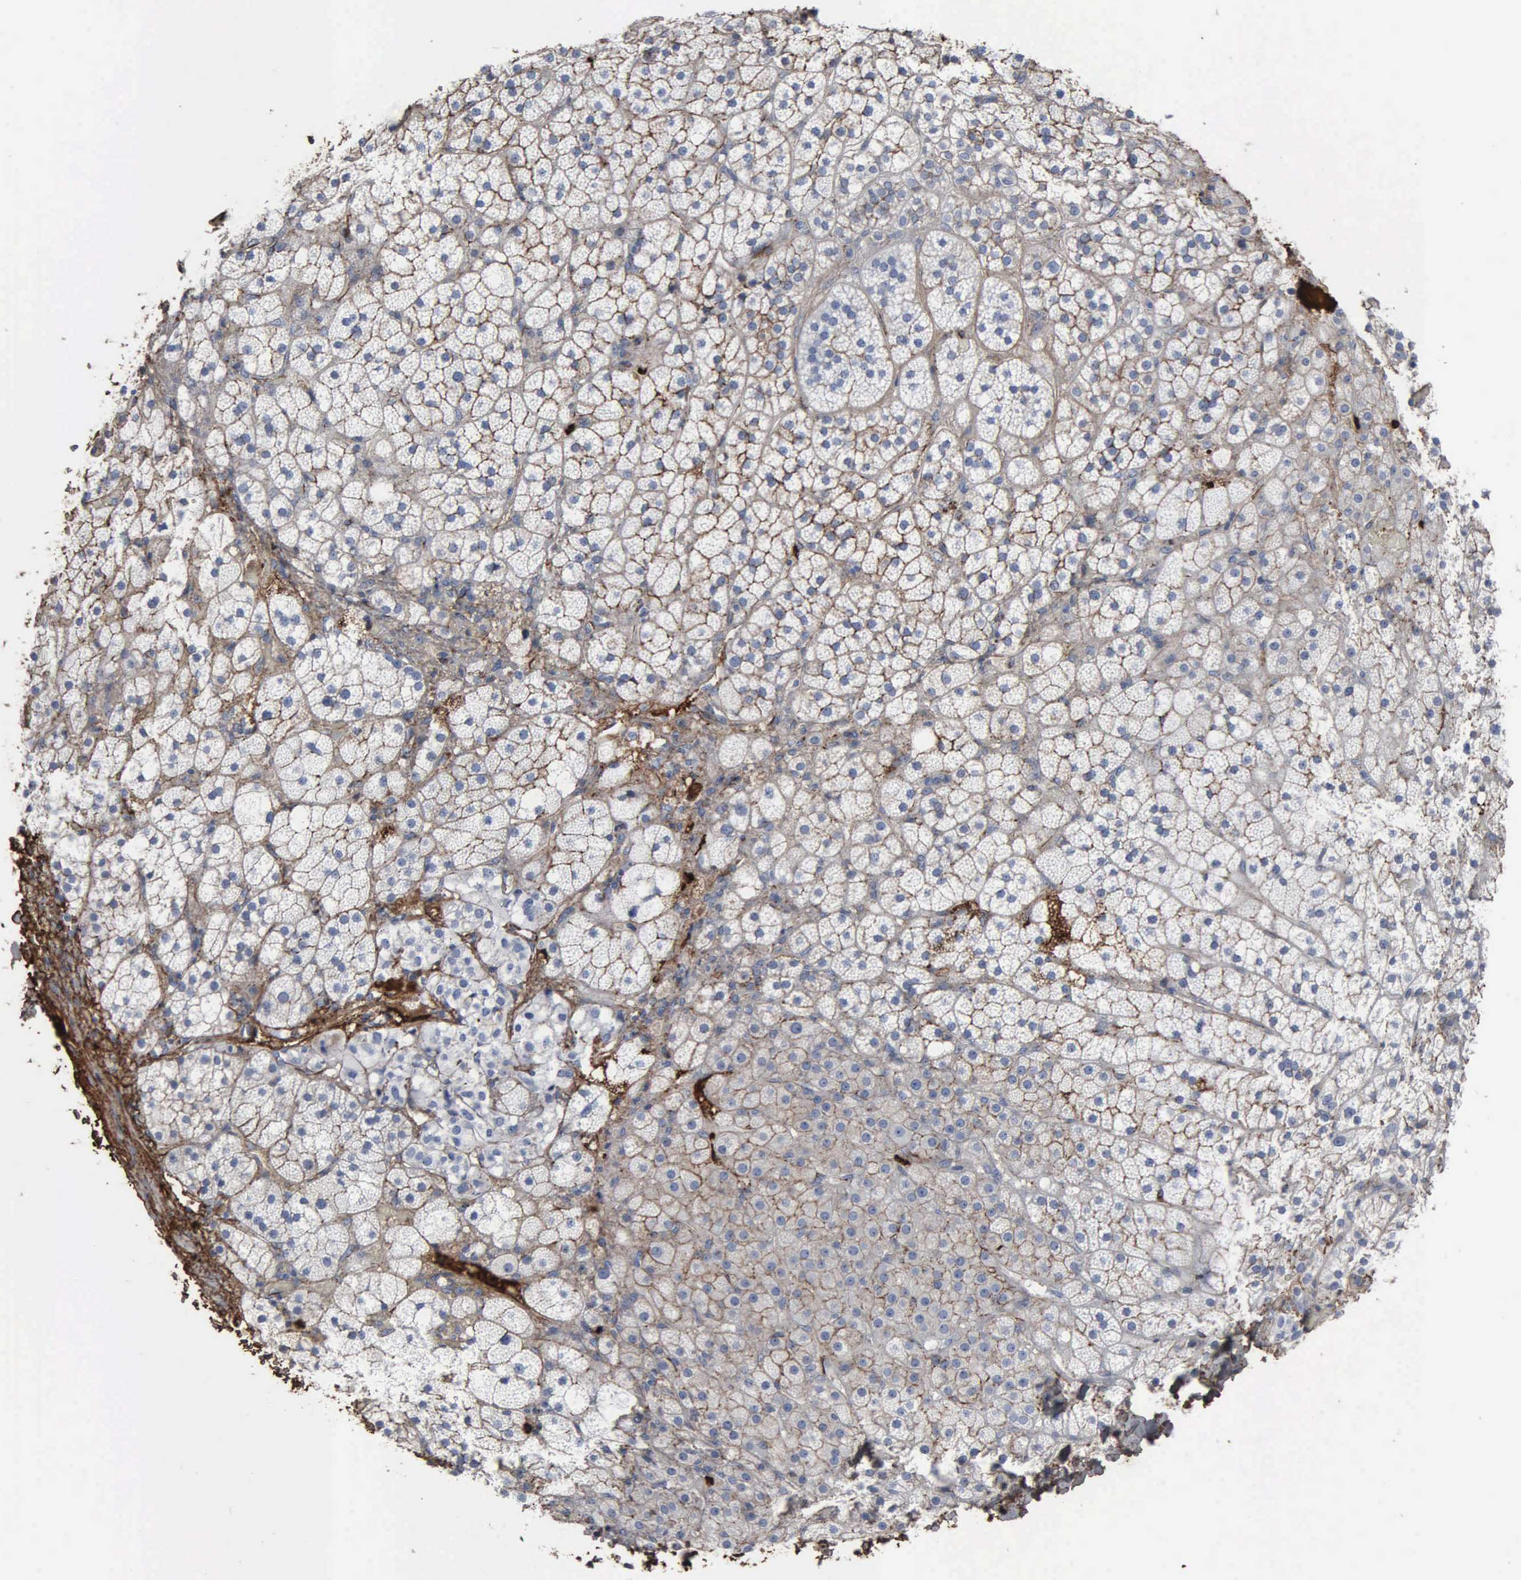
{"staining": {"intensity": "weak", "quantity": "25%-75%", "location": "cytoplasmic/membranous"}, "tissue": "adrenal gland", "cell_type": "Glandular cells", "image_type": "normal", "snomed": [{"axis": "morphology", "description": "Normal tissue, NOS"}, {"axis": "topography", "description": "Adrenal gland"}], "caption": "Immunohistochemical staining of unremarkable human adrenal gland displays low levels of weak cytoplasmic/membranous positivity in about 25%-75% of glandular cells.", "gene": "FN1", "patient": {"sex": "male", "age": 53}}